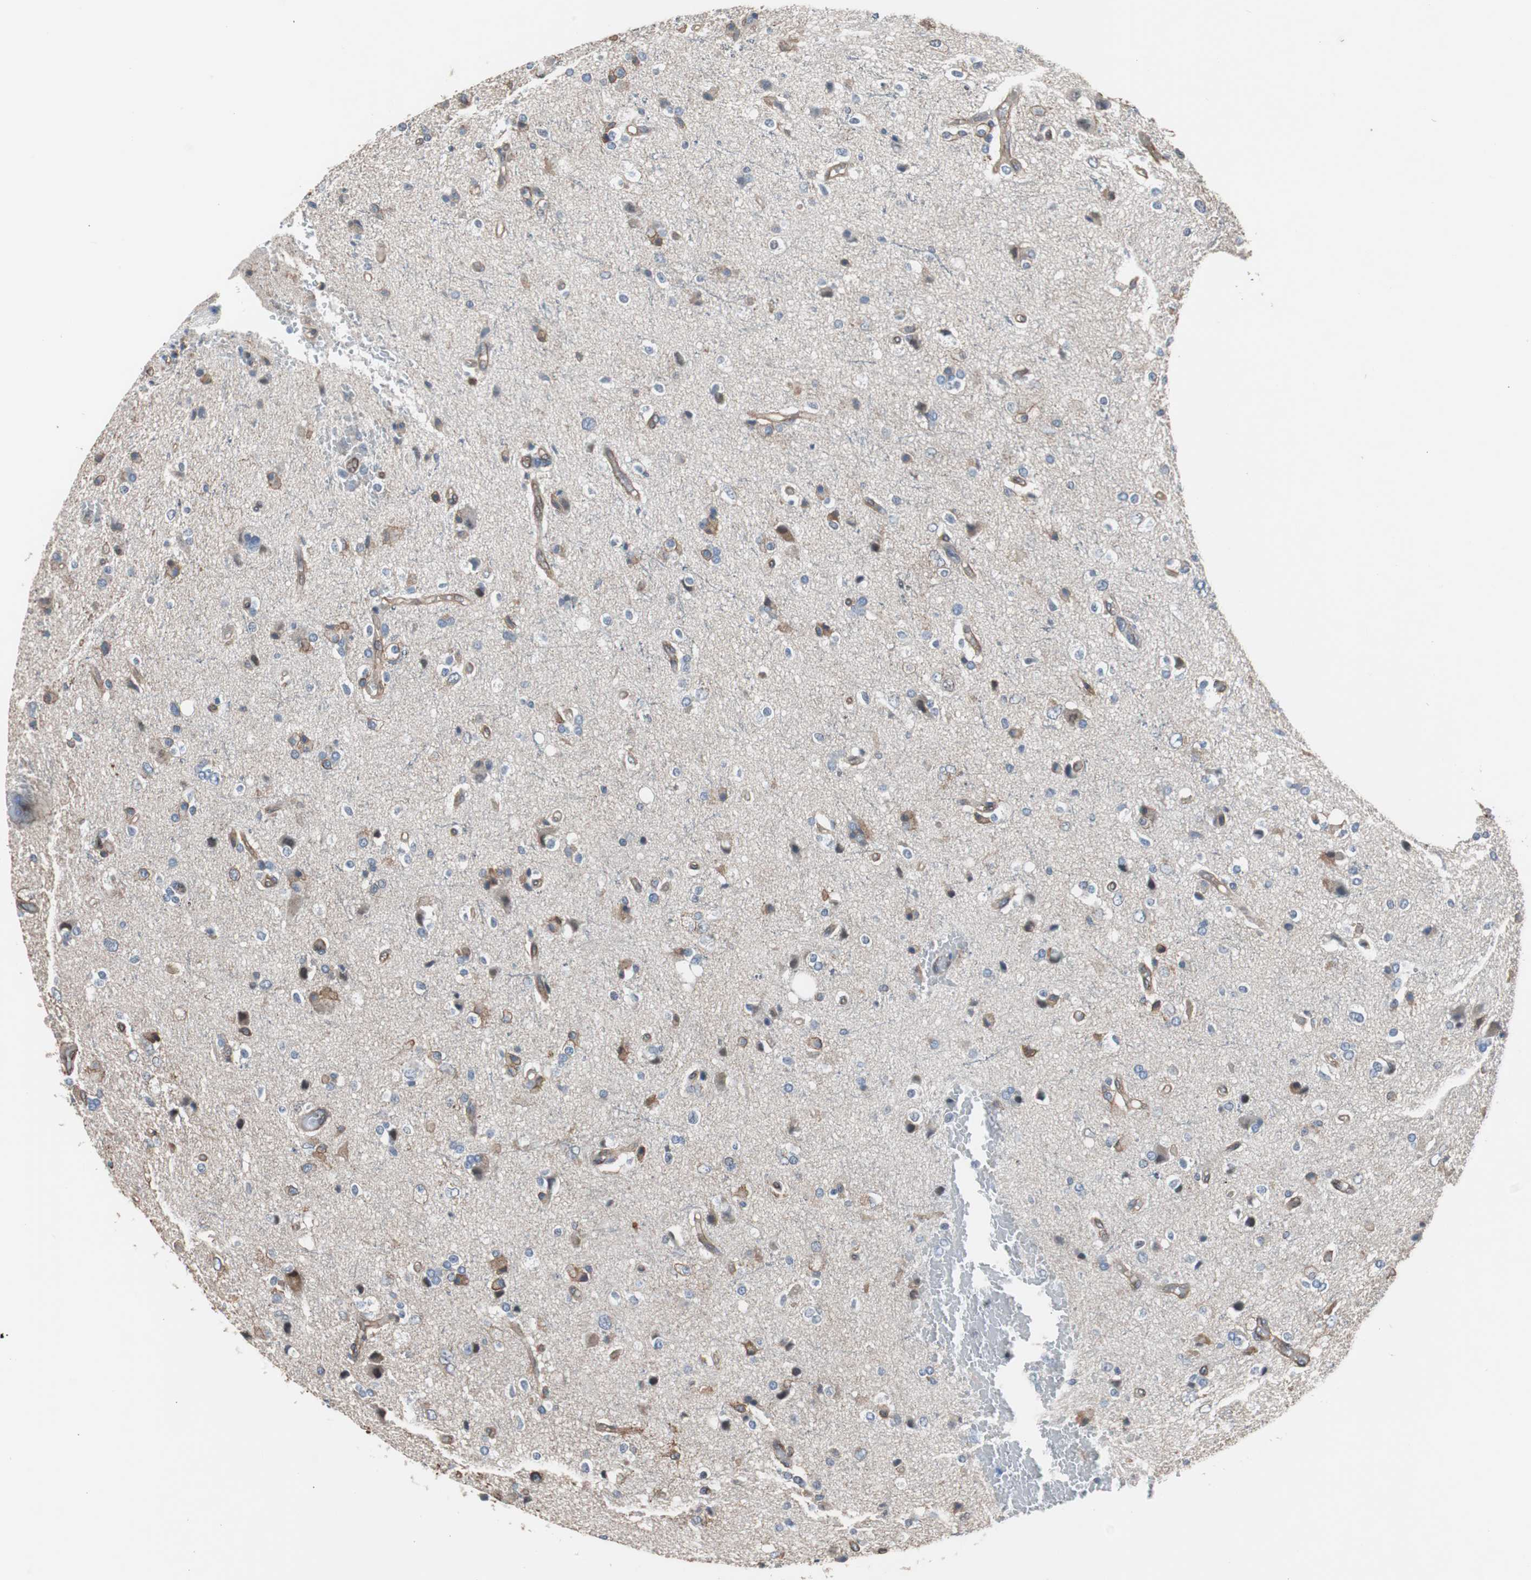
{"staining": {"intensity": "weak", "quantity": "25%-75%", "location": "cytoplasmic/membranous"}, "tissue": "glioma", "cell_type": "Tumor cells", "image_type": "cancer", "snomed": [{"axis": "morphology", "description": "Glioma, malignant, High grade"}, {"axis": "topography", "description": "Brain"}], "caption": "Glioma was stained to show a protein in brown. There is low levels of weak cytoplasmic/membranous expression in about 25%-75% of tumor cells.", "gene": "KIF3B", "patient": {"sex": "male", "age": 47}}